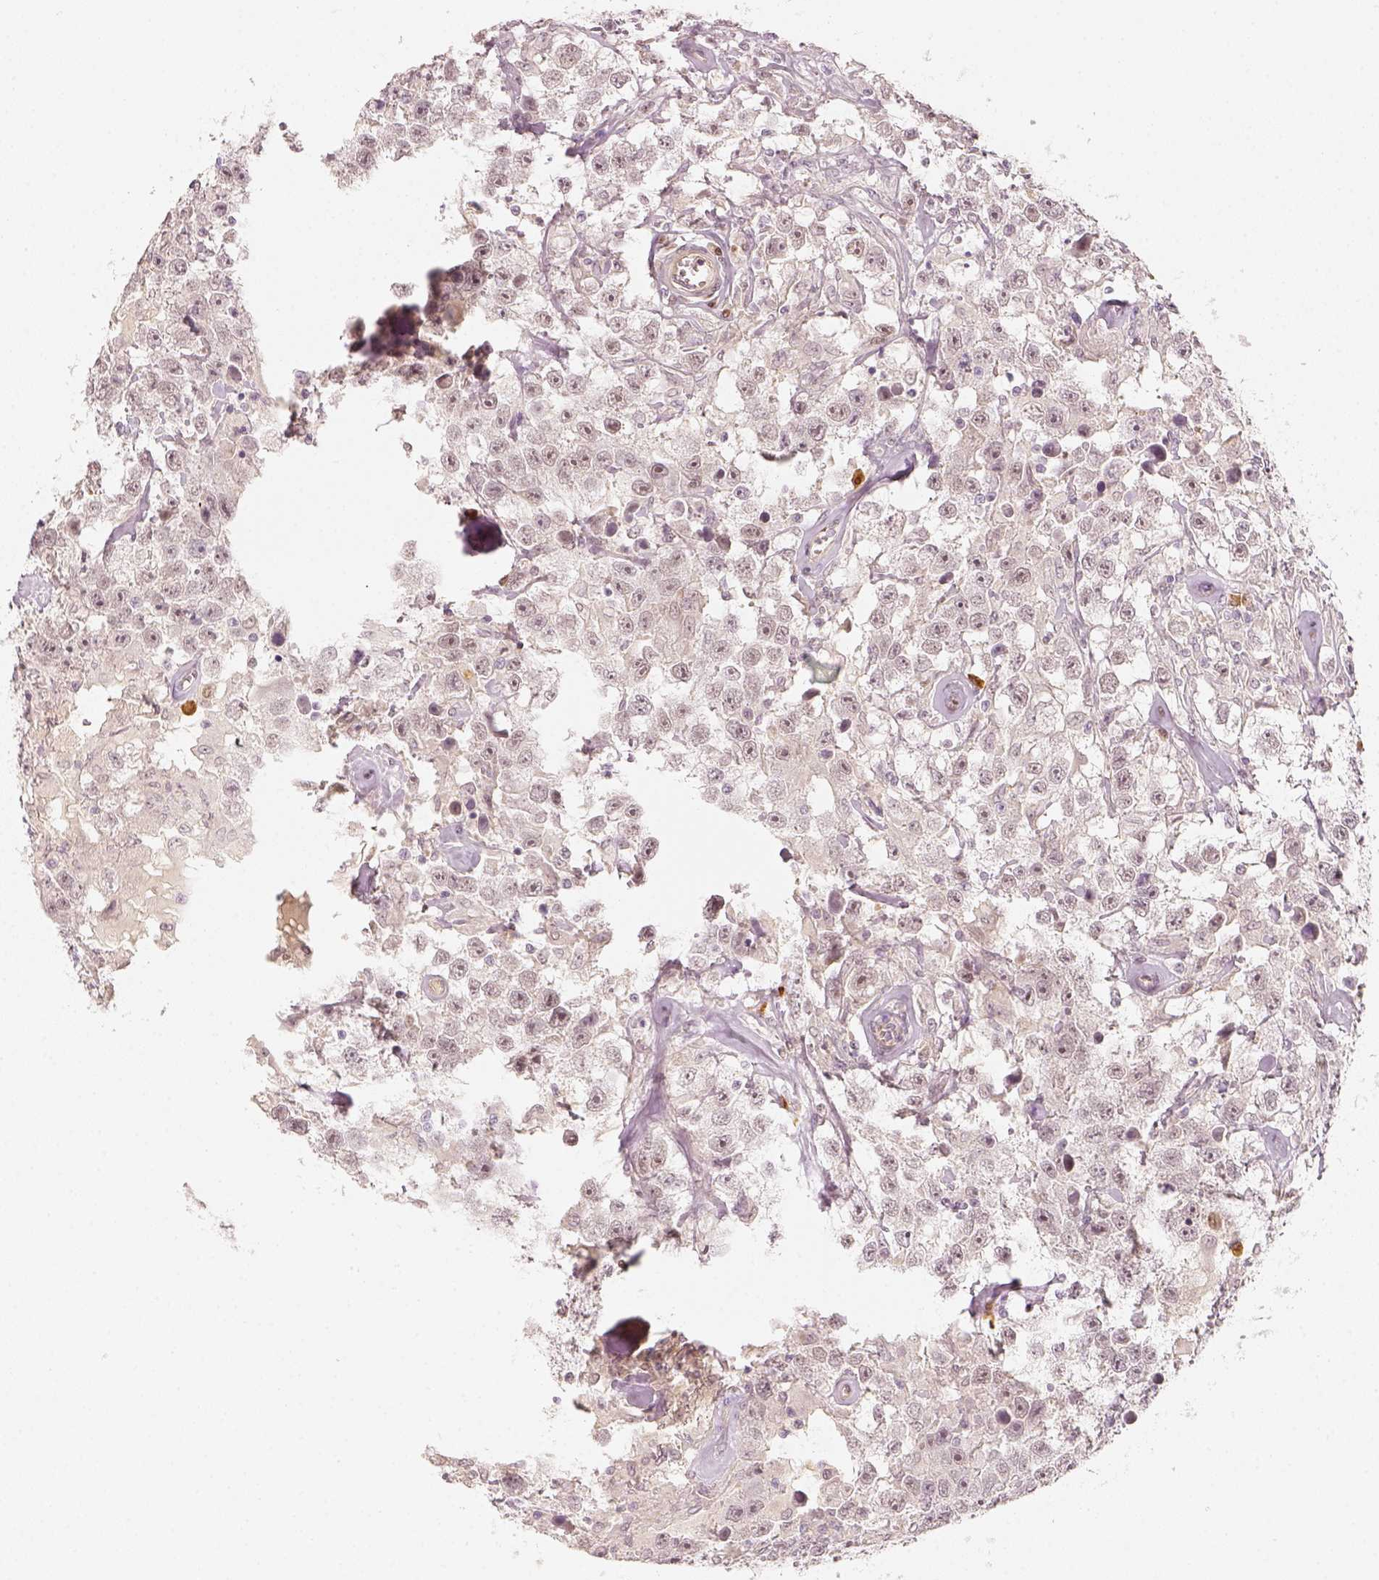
{"staining": {"intensity": "weak", "quantity": "<25%", "location": "nuclear"}, "tissue": "testis cancer", "cell_type": "Tumor cells", "image_type": "cancer", "snomed": [{"axis": "morphology", "description": "Seminoma, NOS"}, {"axis": "topography", "description": "Testis"}], "caption": "Tumor cells show no significant expression in testis cancer.", "gene": "EAF2", "patient": {"sex": "male", "age": 43}}